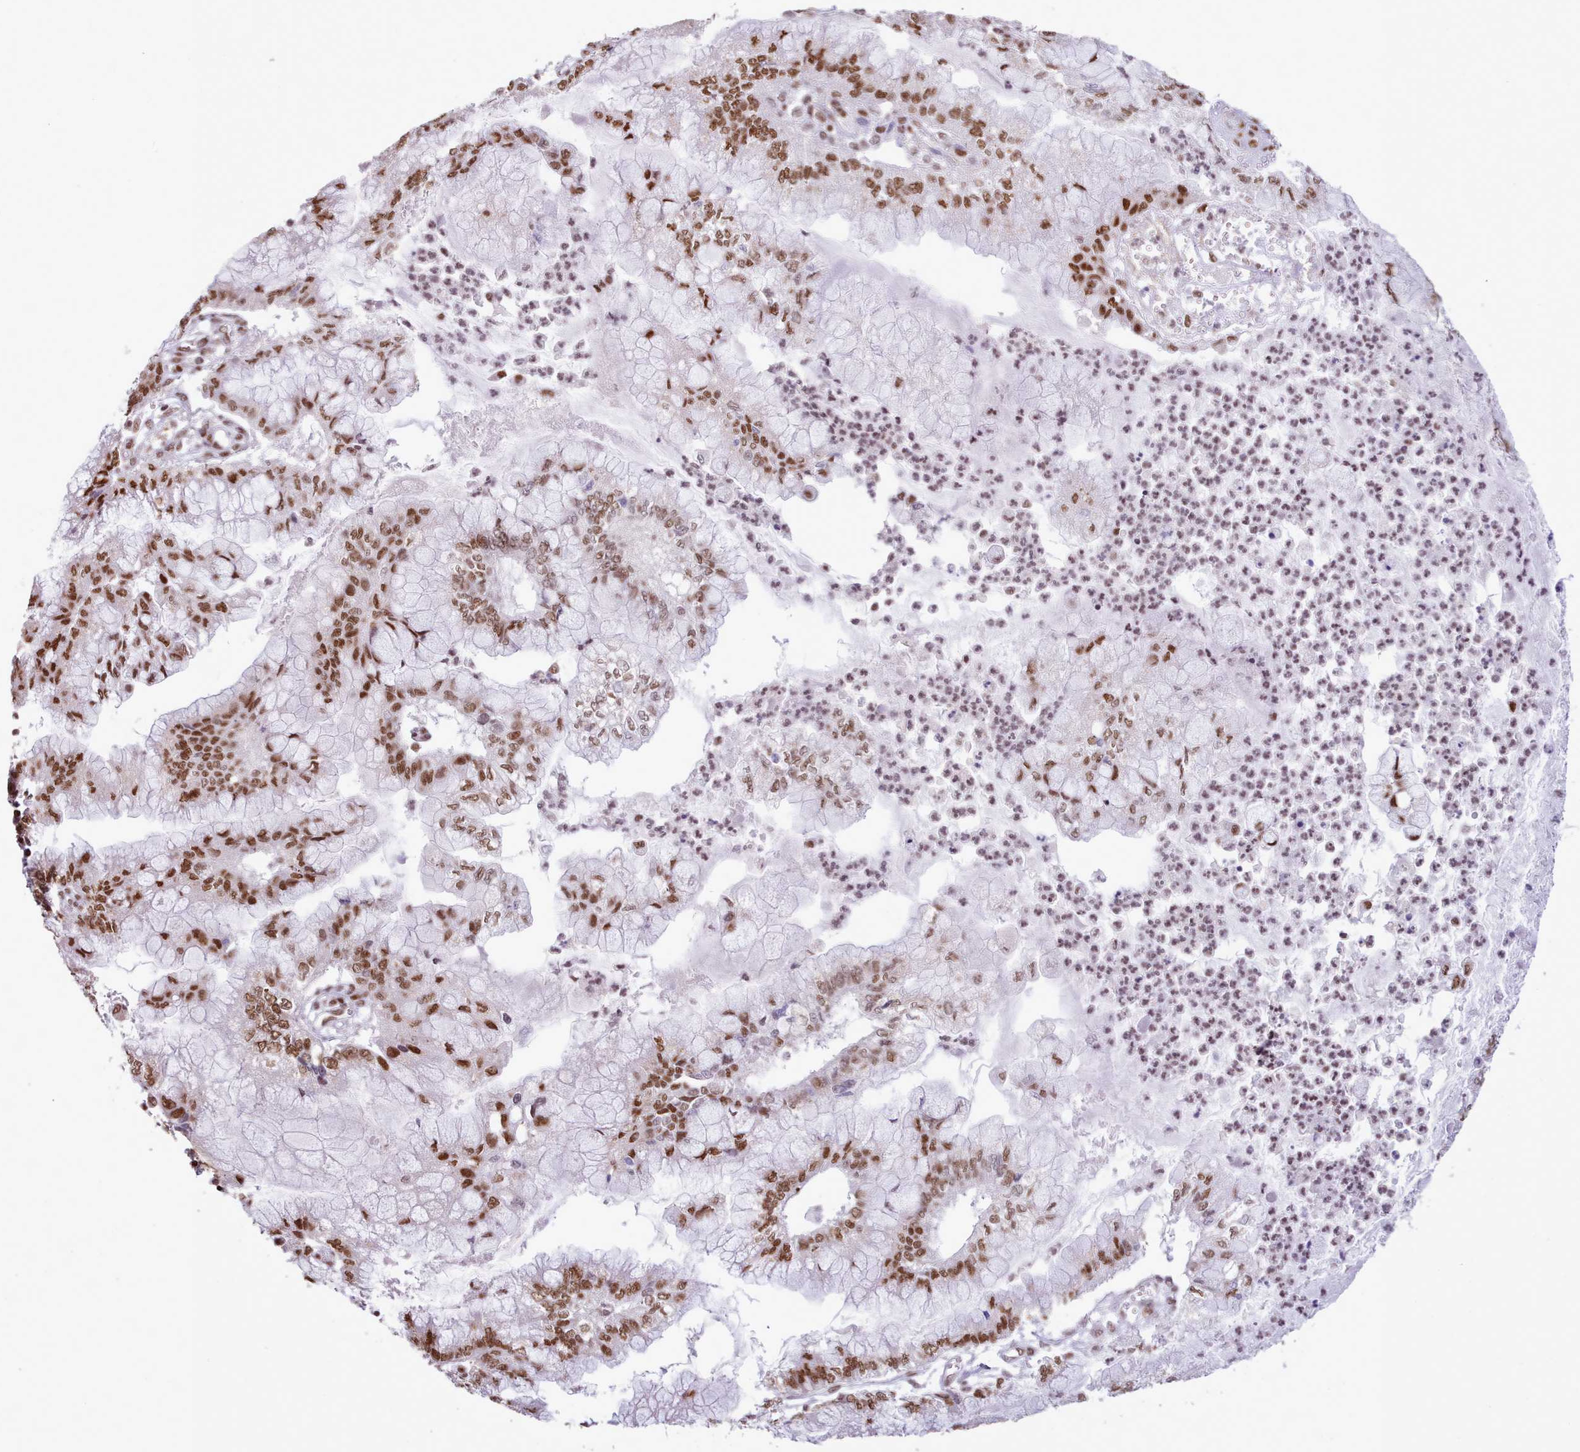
{"staining": {"intensity": "moderate", "quantity": ">75%", "location": "nuclear"}, "tissue": "pancreatic cancer", "cell_type": "Tumor cells", "image_type": "cancer", "snomed": [{"axis": "morphology", "description": "Adenocarcinoma, NOS"}, {"axis": "topography", "description": "Pancreas"}], "caption": "This is an image of IHC staining of pancreatic cancer, which shows moderate positivity in the nuclear of tumor cells.", "gene": "TAF15", "patient": {"sex": "male", "age": 73}}